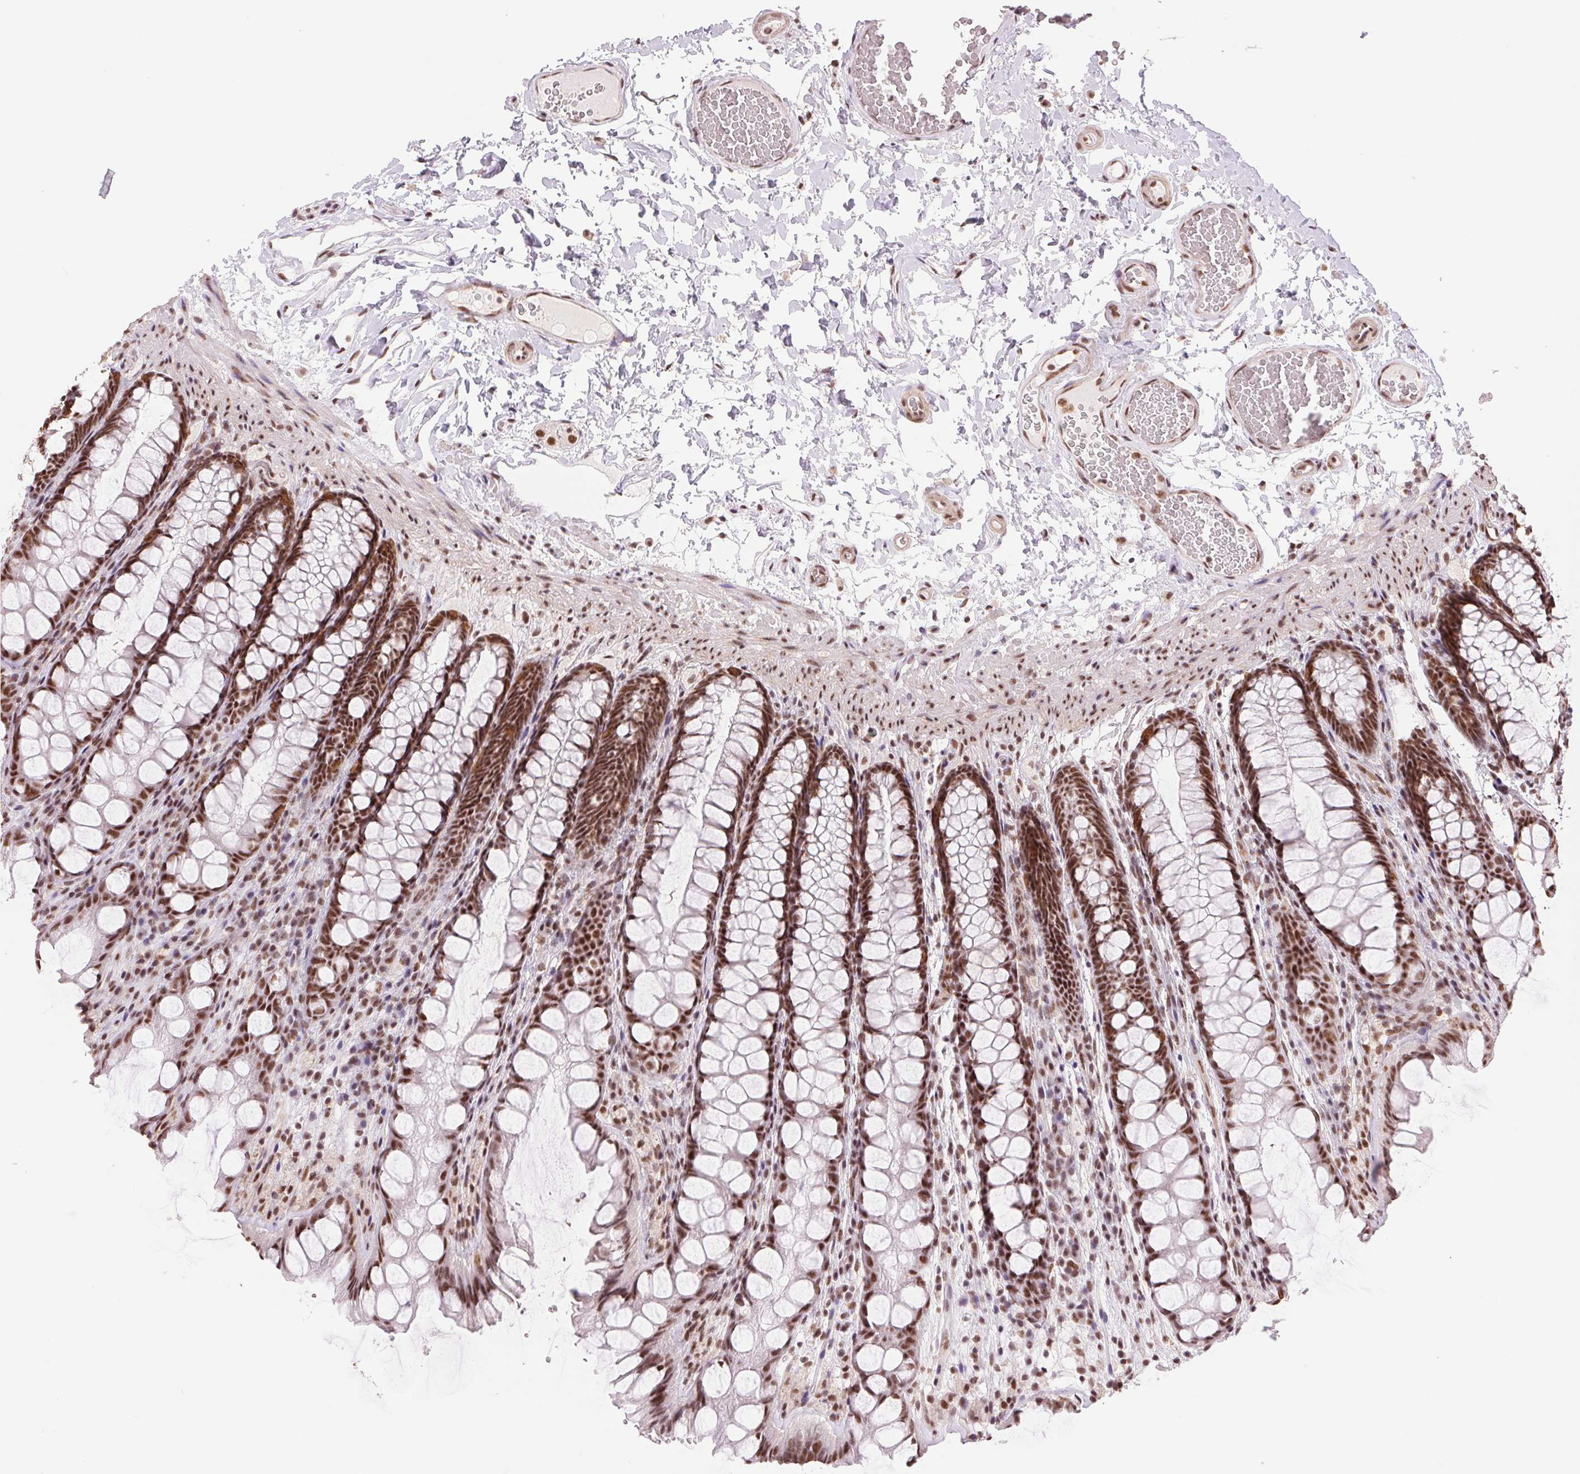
{"staining": {"intensity": "weak", "quantity": ">75%", "location": "nuclear"}, "tissue": "colon", "cell_type": "Endothelial cells", "image_type": "normal", "snomed": [{"axis": "morphology", "description": "Normal tissue, NOS"}, {"axis": "topography", "description": "Colon"}], "caption": "Immunohistochemistry (IHC) image of benign colon: colon stained using immunohistochemistry (IHC) reveals low levels of weak protein expression localized specifically in the nuclear of endothelial cells, appearing as a nuclear brown color.", "gene": "SREK1", "patient": {"sex": "male", "age": 47}}